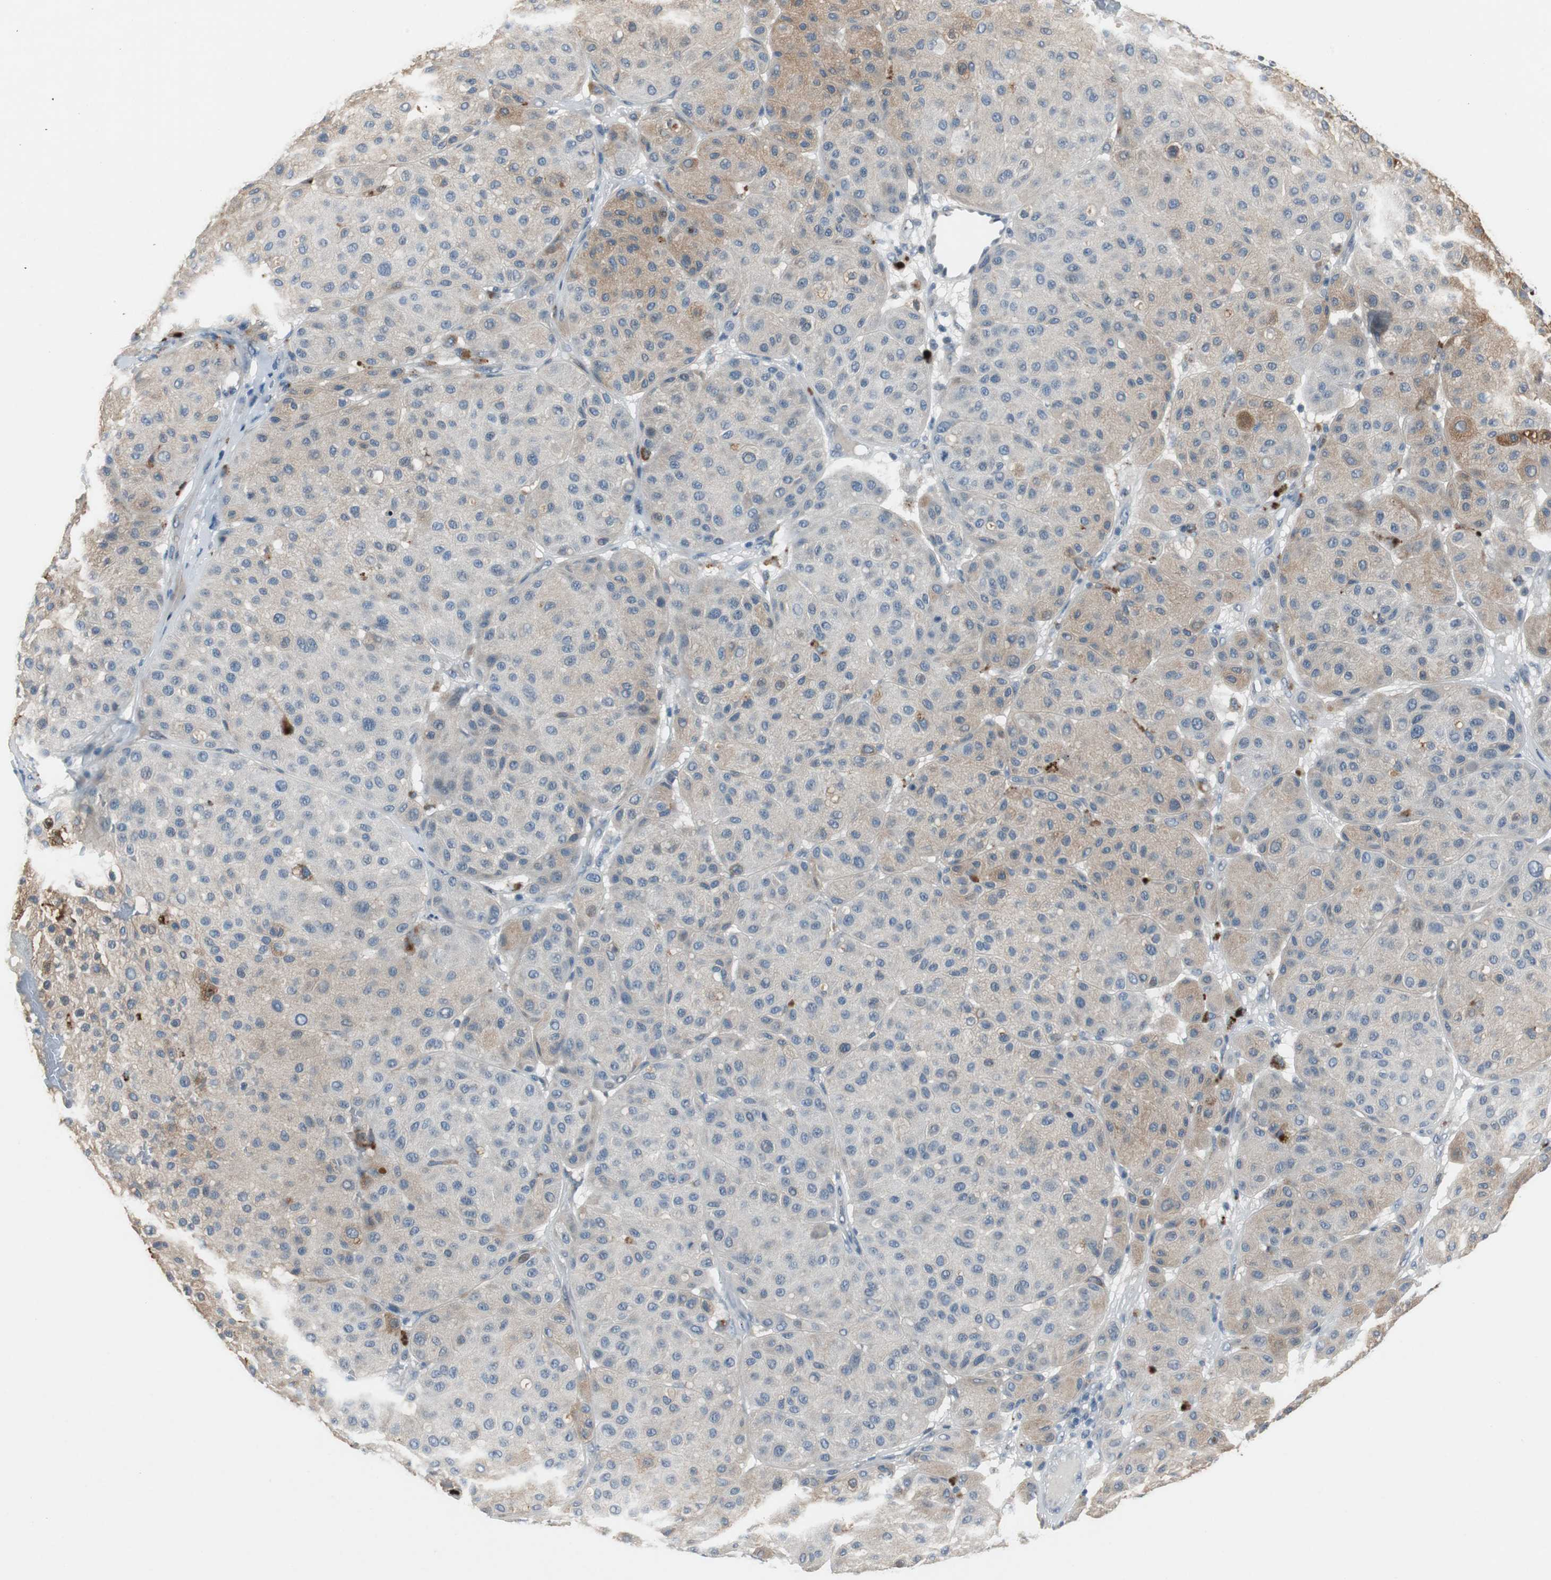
{"staining": {"intensity": "weak", "quantity": "25%-75%", "location": "cytoplasmic/membranous"}, "tissue": "melanoma", "cell_type": "Tumor cells", "image_type": "cancer", "snomed": [{"axis": "morphology", "description": "Normal tissue, NOS"}, {"axis": "morphology", "description": "Malignant melanoma, Metastatic site"}, {"axis": "topography", "description": "Skin"}], "caption": "Weak cytoplasmic/membranous positivity is seen in about 25%-75% of tumor cells in melanoma.", "gene": "PCYT1B", "patient": {"sex": "male", "age": 41}}